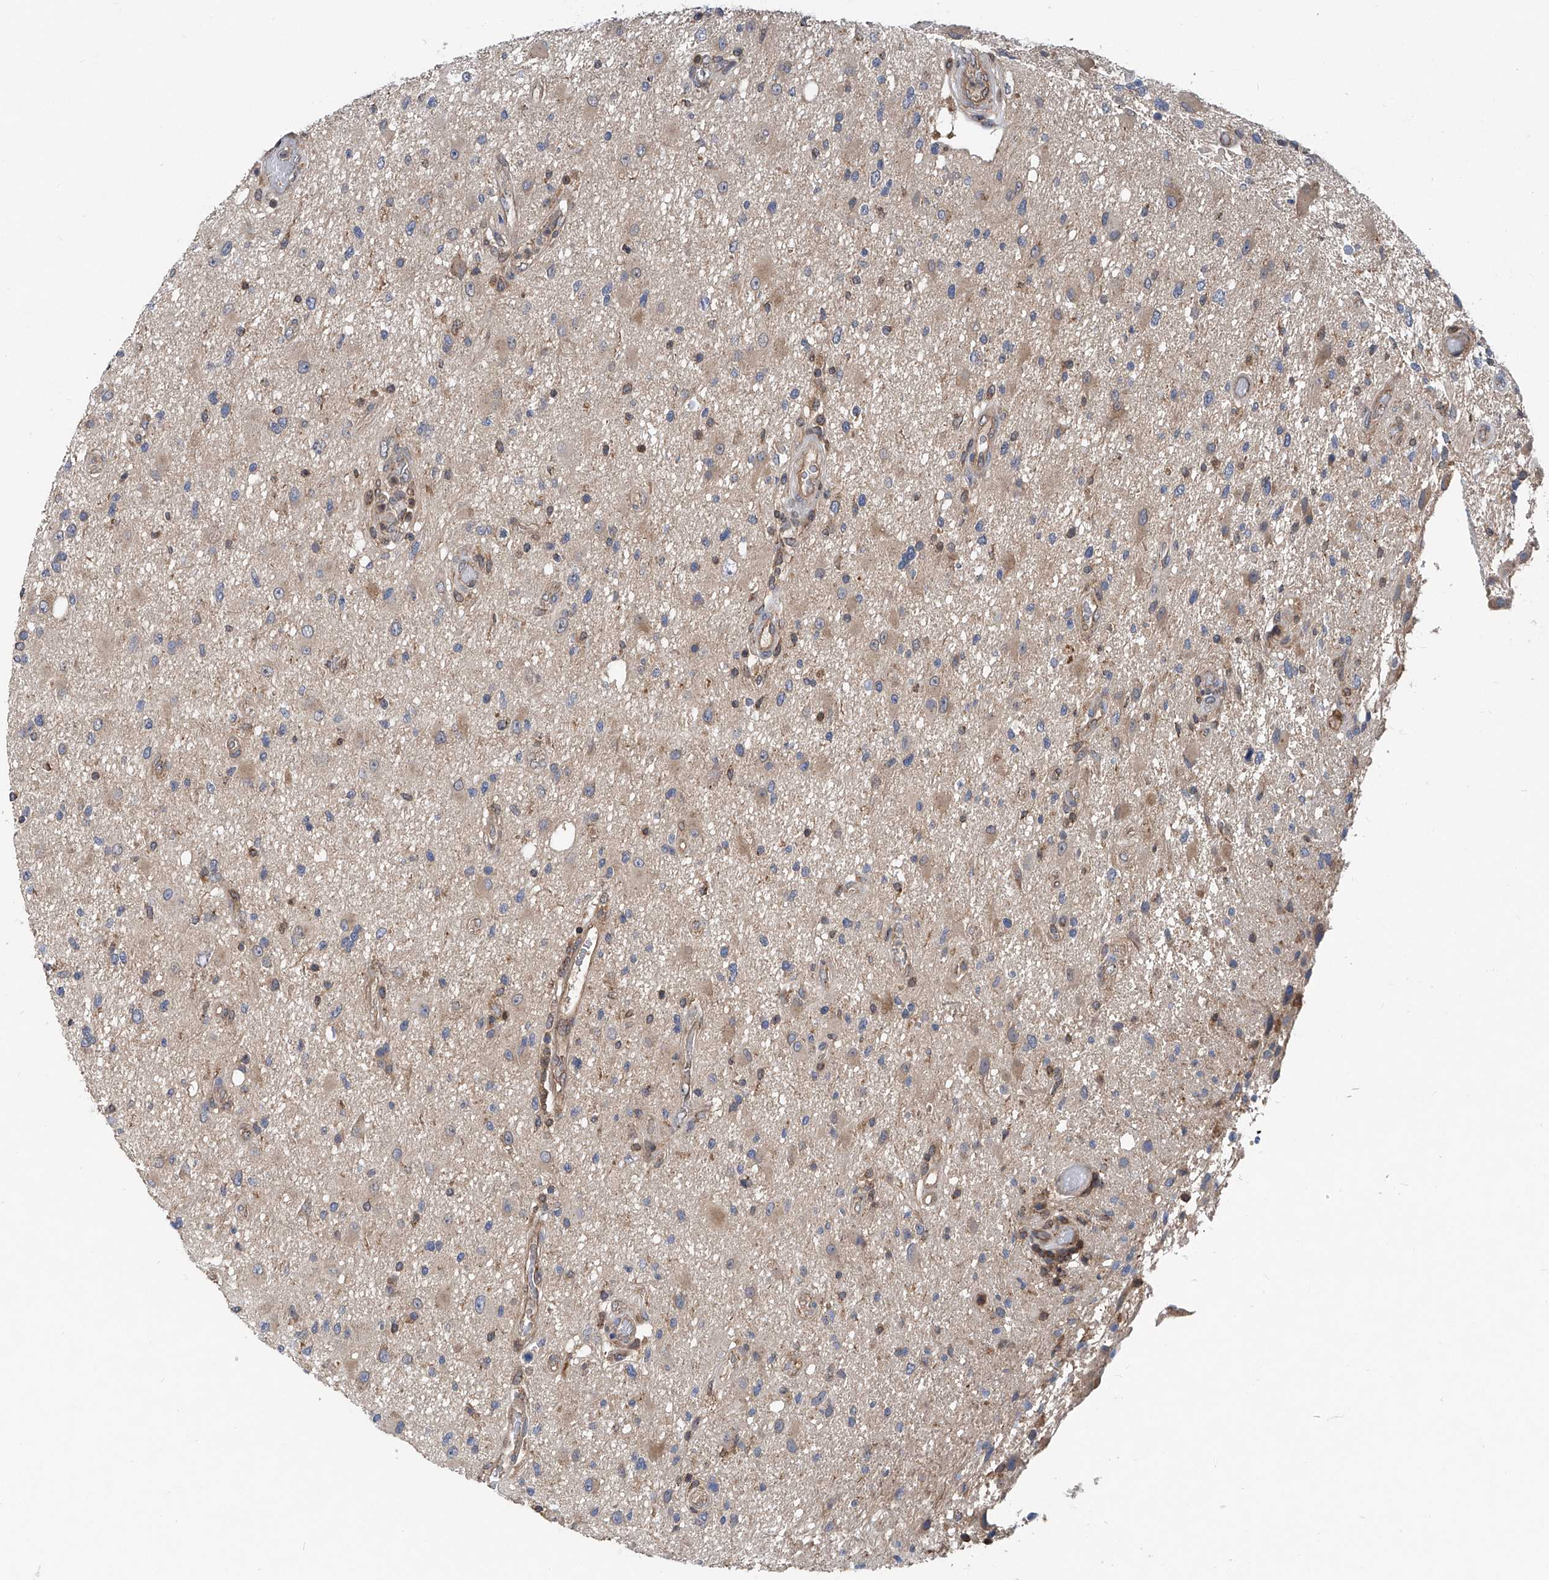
{"staining": {"intensity": "negative", "quantity": "none", "location": "none"}, "tissue": "glioma", "cell_type": "Tumor cells", "image_type": "cancer", "snomed": [{"axis": "morphology", "description": "Glioma, malignant, High grade"}, {"axis": "topography", "description": "Brain"}], "caption": "Immunohistochemical staining of high-grade glioma (malignant) shows no significant expression in tumor cells. (DAB (3,3'-diaminobenzidine) IHC visualized using brightfield microscopy, high magnification).", "gene": "TRIM38", "patient": {"sex": "male", "age": 33}}